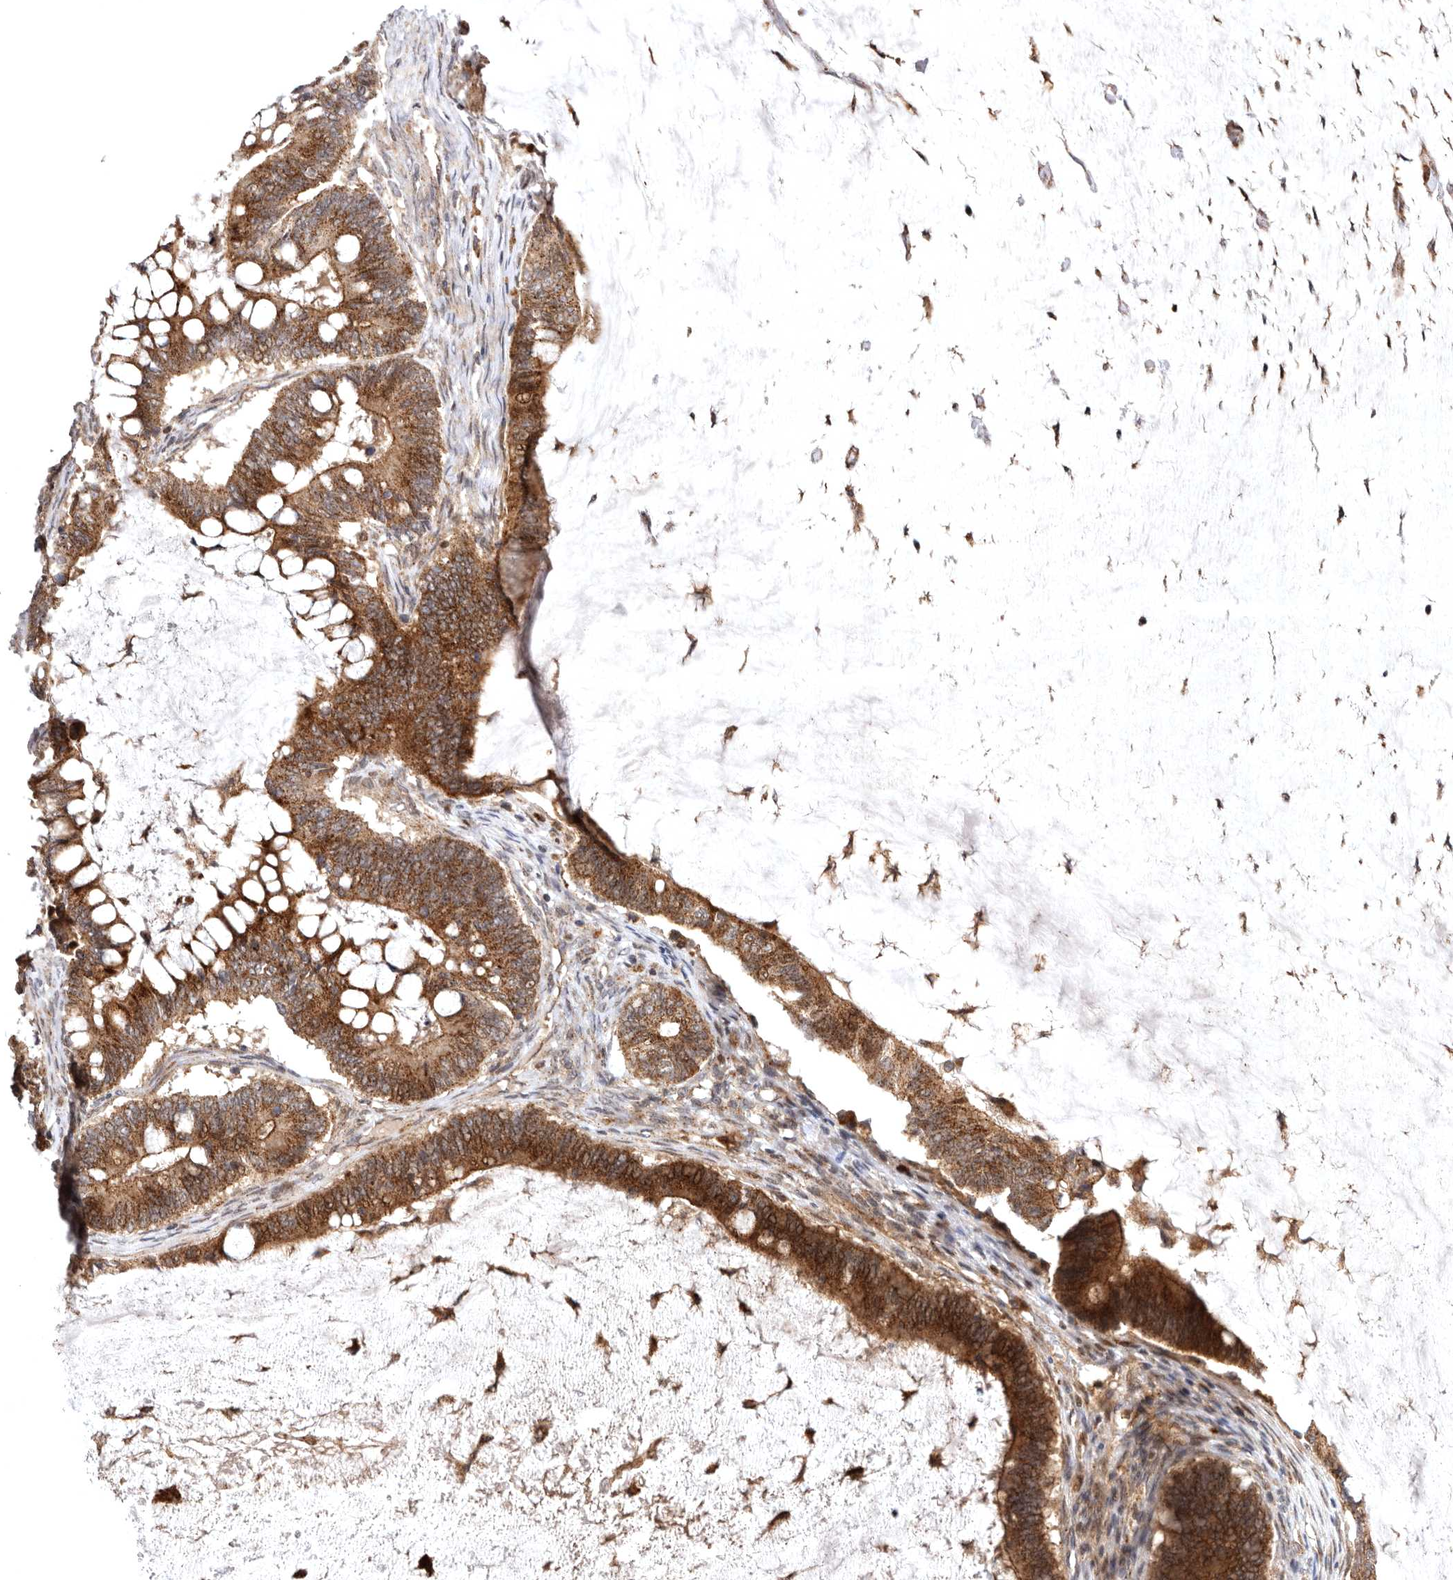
{"staining": {"intensity": "strong", "quantity": ">75%", "location": "cytoplasmic/membranous"}, "tissue": "ovarian cancer", "cell_type": "Tumor cells", "image_type": "cancer", "snomed": [{"axis": "morphology", "description": "Cystadenocarcinoma, mucinous, NOS"}, {"axis": "topography", "description": "Ovary"}], "caption": "Immunohistochemistry (IHC) of mucinous cystadenocarcinoma (ovarian) displays high levels of strong cytoplasmic/membranous staining in approximately >75% of tumor cells.", "gene": "FGFR4", "patient": {"sex": "female", "age": 61}}